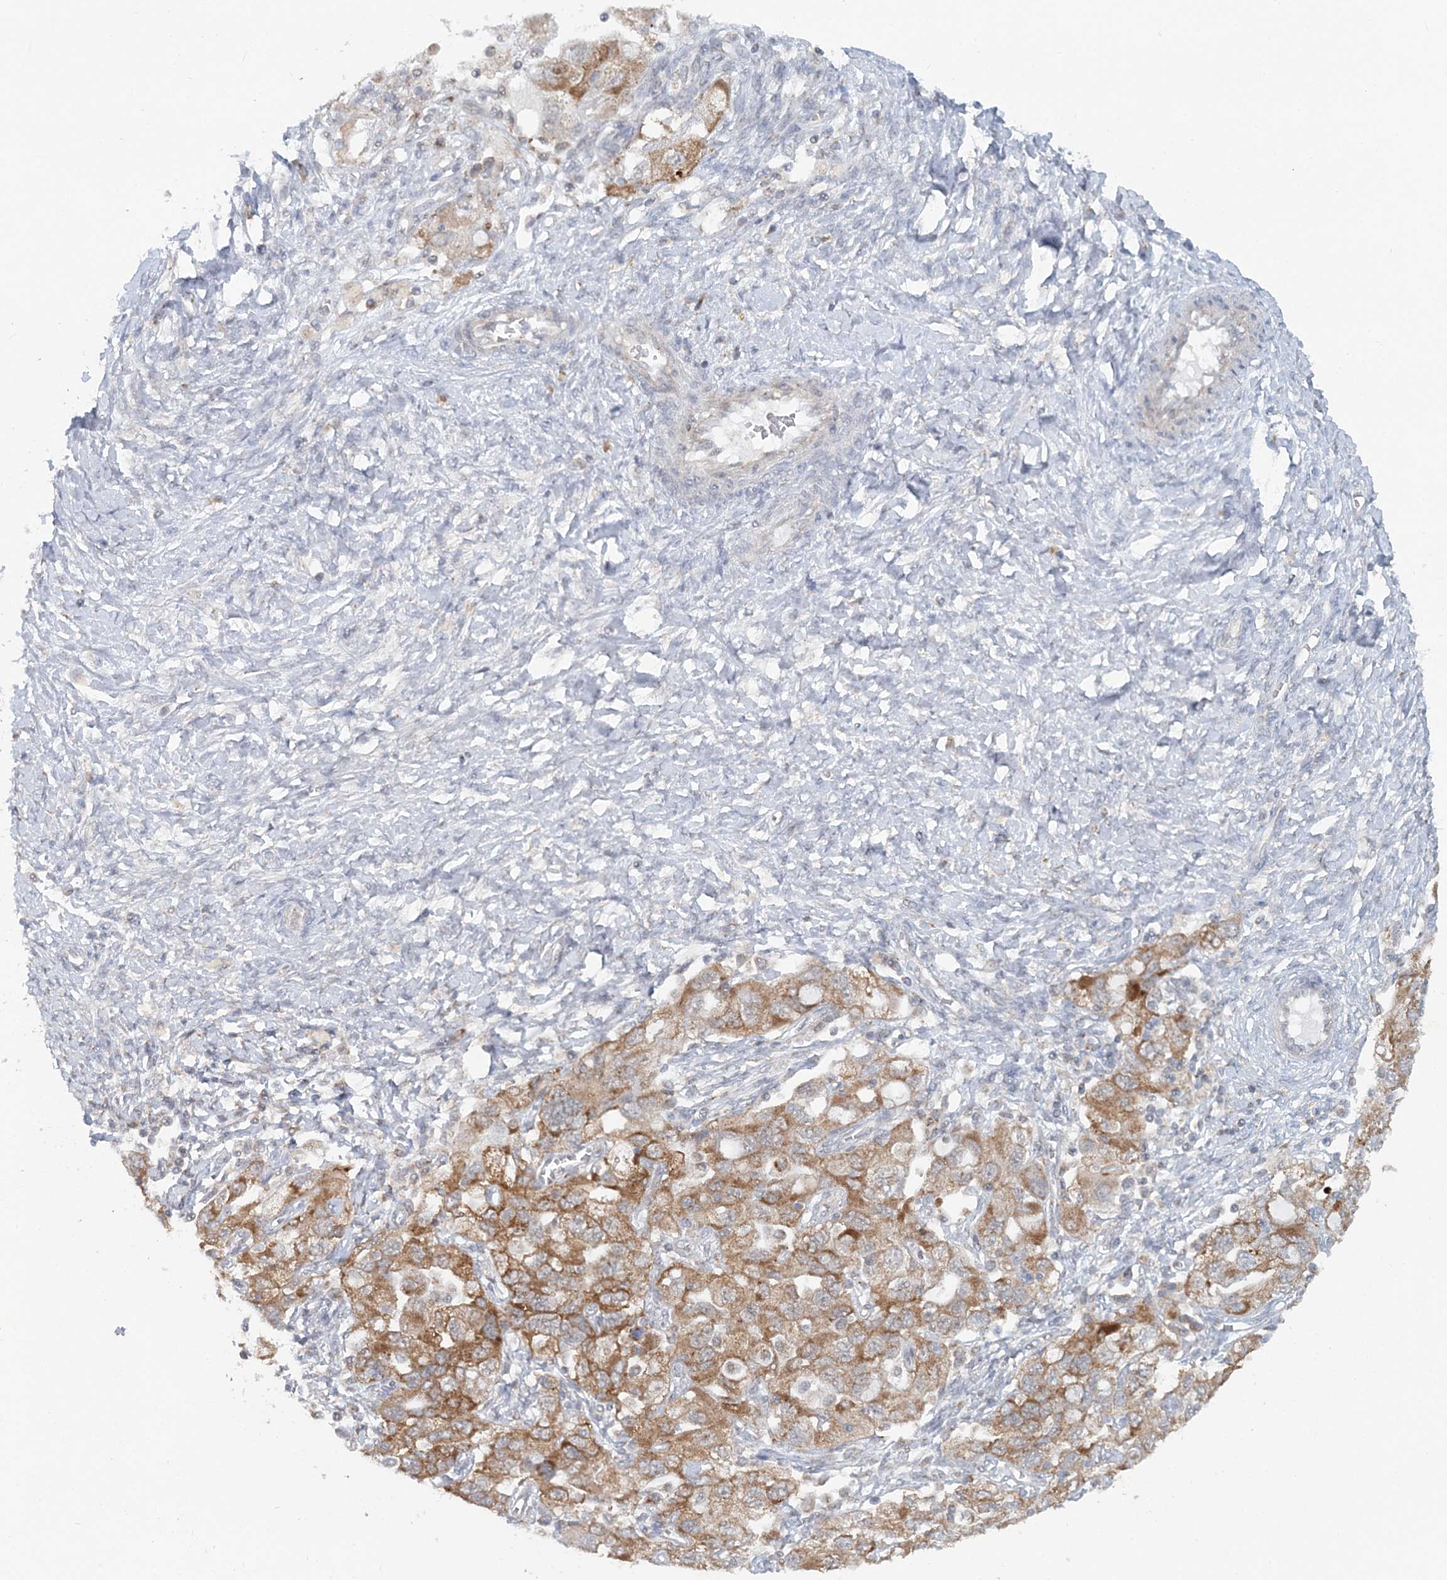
{"staining": {"intensity": "moderate", "quantity": ">75%", "location": "cytoplasmic/membranous"}, "tissue": "ovarian cancer", "cell_type": "Tumor cells", "image_type": "cancer", "snomed": [{"axis": "morphology", "description": "Carcinoma, NOS"}, {"axis": "morphology", "description": "Cystadenocarcinoma, serous, NOS"}, {"axis": "topography", "description": "Ovary"}], "caption": "Immunohistochemistry (IHC) image of ovarian cancer stained for a protein (brown), which exhibits medium levels of moderate cytoplasmic/membranous positivity in approximately >75% of tumor cells.", "gene": "RNF150", "patient": {"sex": "female", "age": 69}}